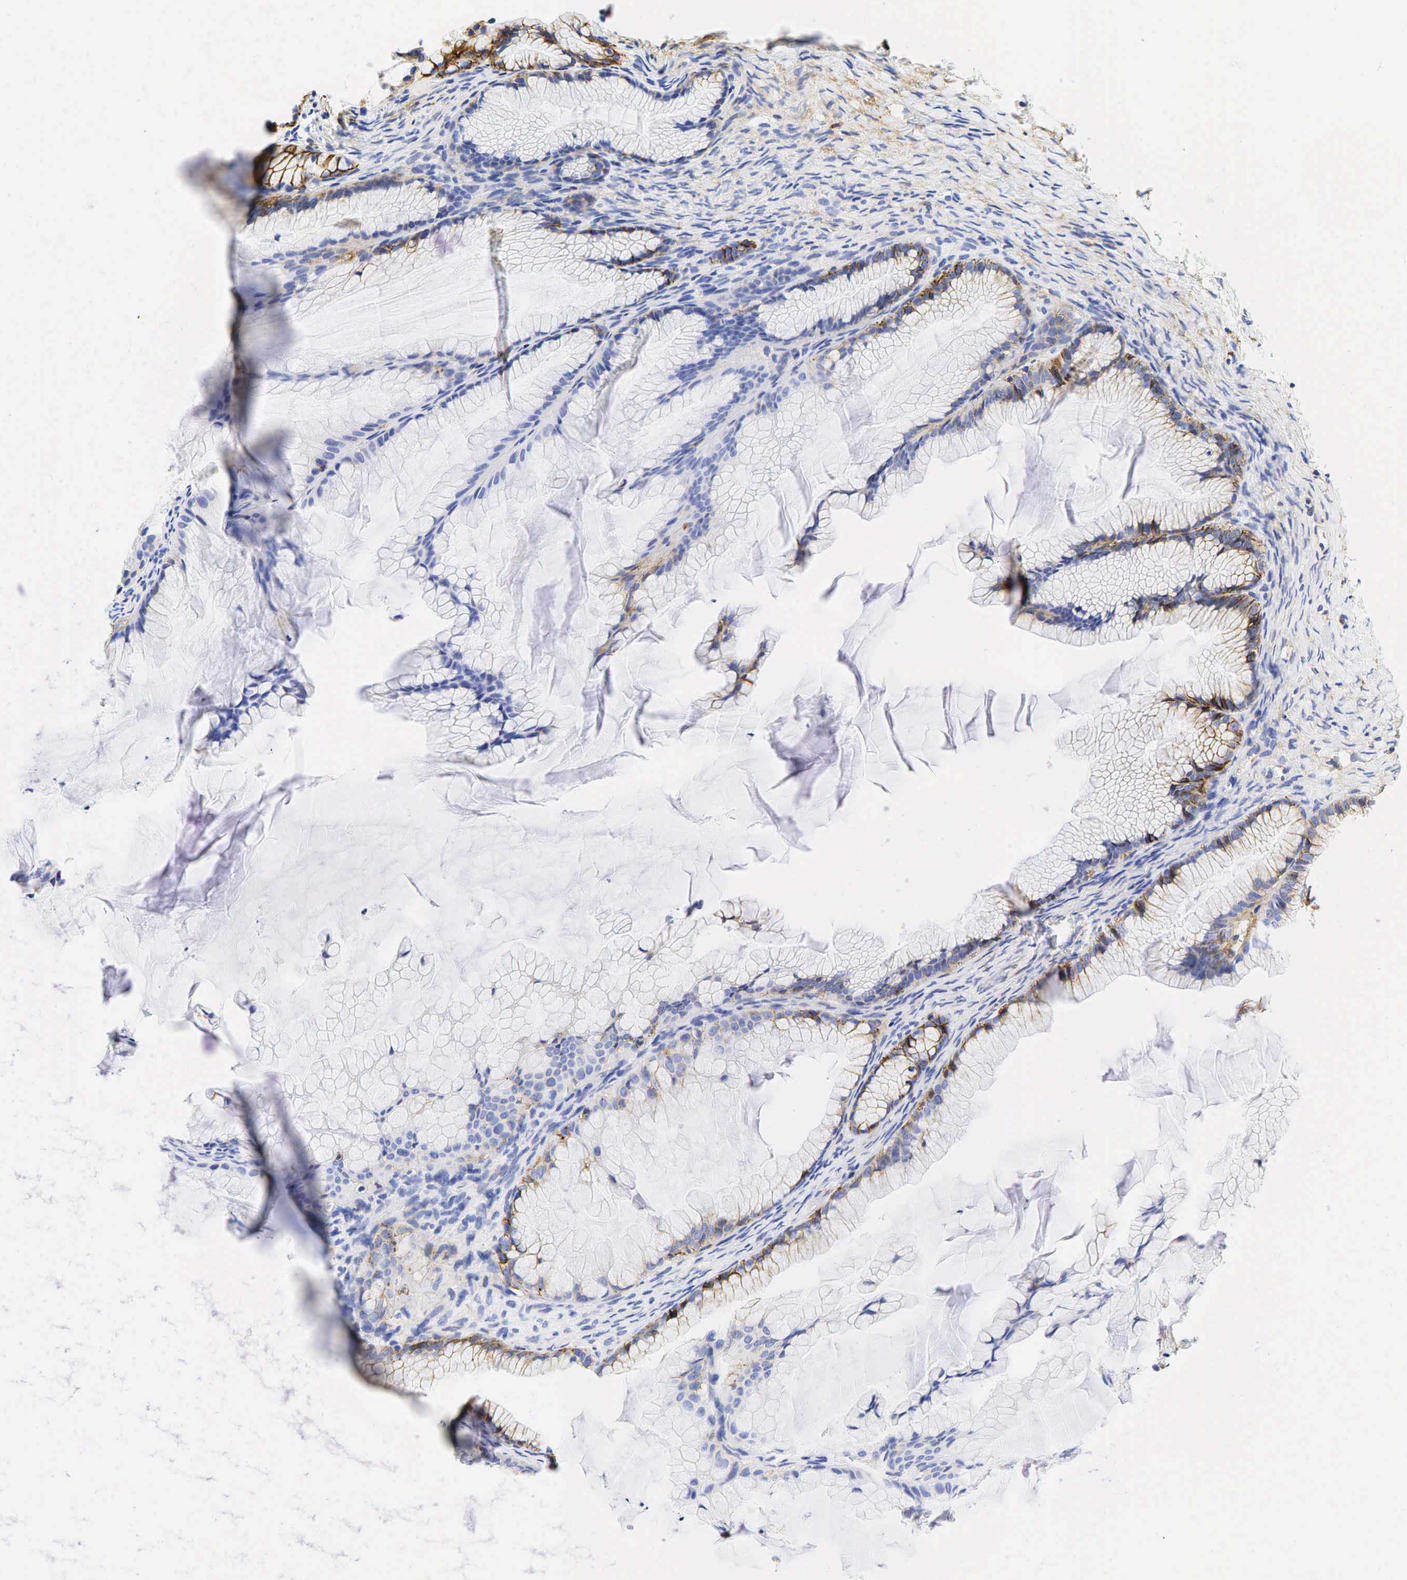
{"staining": {"intensity": "moderate", "quantity": "25%-75%", "location": "cytoplasmic/membranous"}, "tissue": "ovarian cancer", "cell_type": "Tumor cells", "image_type": "cancer", "snomed": [{"axis": "morphology", "description": "Cystadenocarcinoma, mucinous, NOS"}, {"axis": "topography", "description": "Ovary"}], "caption": "Immunohistochemical staining of ovarian cancer displays moderate cytoplasmic/membranous protein expression in approximately 25%-75% of tumor cells. Ihc stains the protein of interest in brown and the nuclei are stained blue.", "gene": "CD44", "patient": {"sex": "female", "age": 41}}